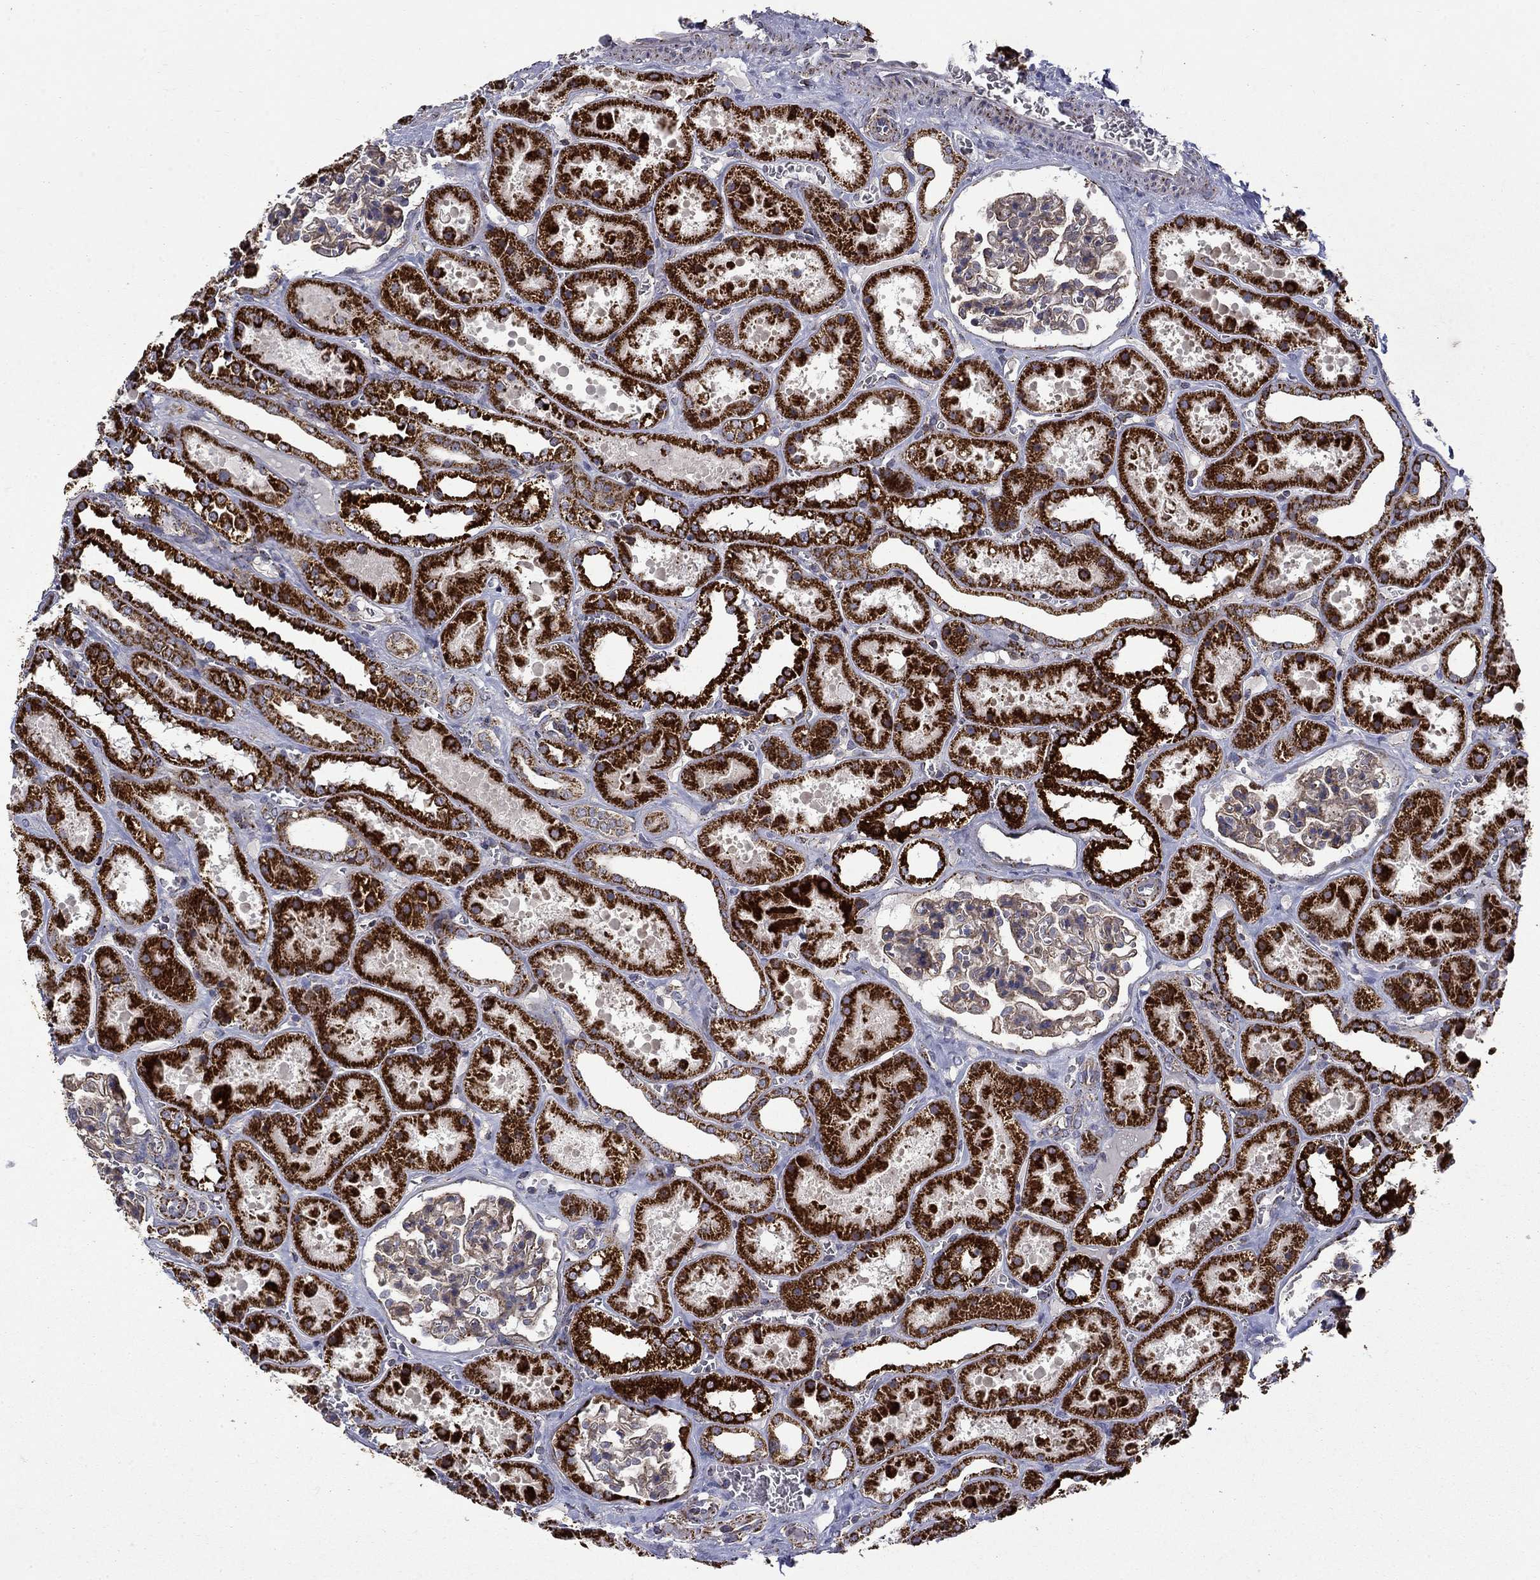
{"staining": {"intensity": "negative", "quantity": "none", "location": "none"}, "tissue": "kidney", "cell_type": "Cells in glomeruli", "image_type": "normal", "snomed": [{"axis": "morphology", "description": "Normal tissue, NOS"}, {"axis": "topography", "description": "Kidney"}], "caption": "Cells in glomeruli show no significant expression in normal kidney. Nuclei are stained in blue.", "gene": "PCBP3", "patient": {"sex": "female", "age": 41}}